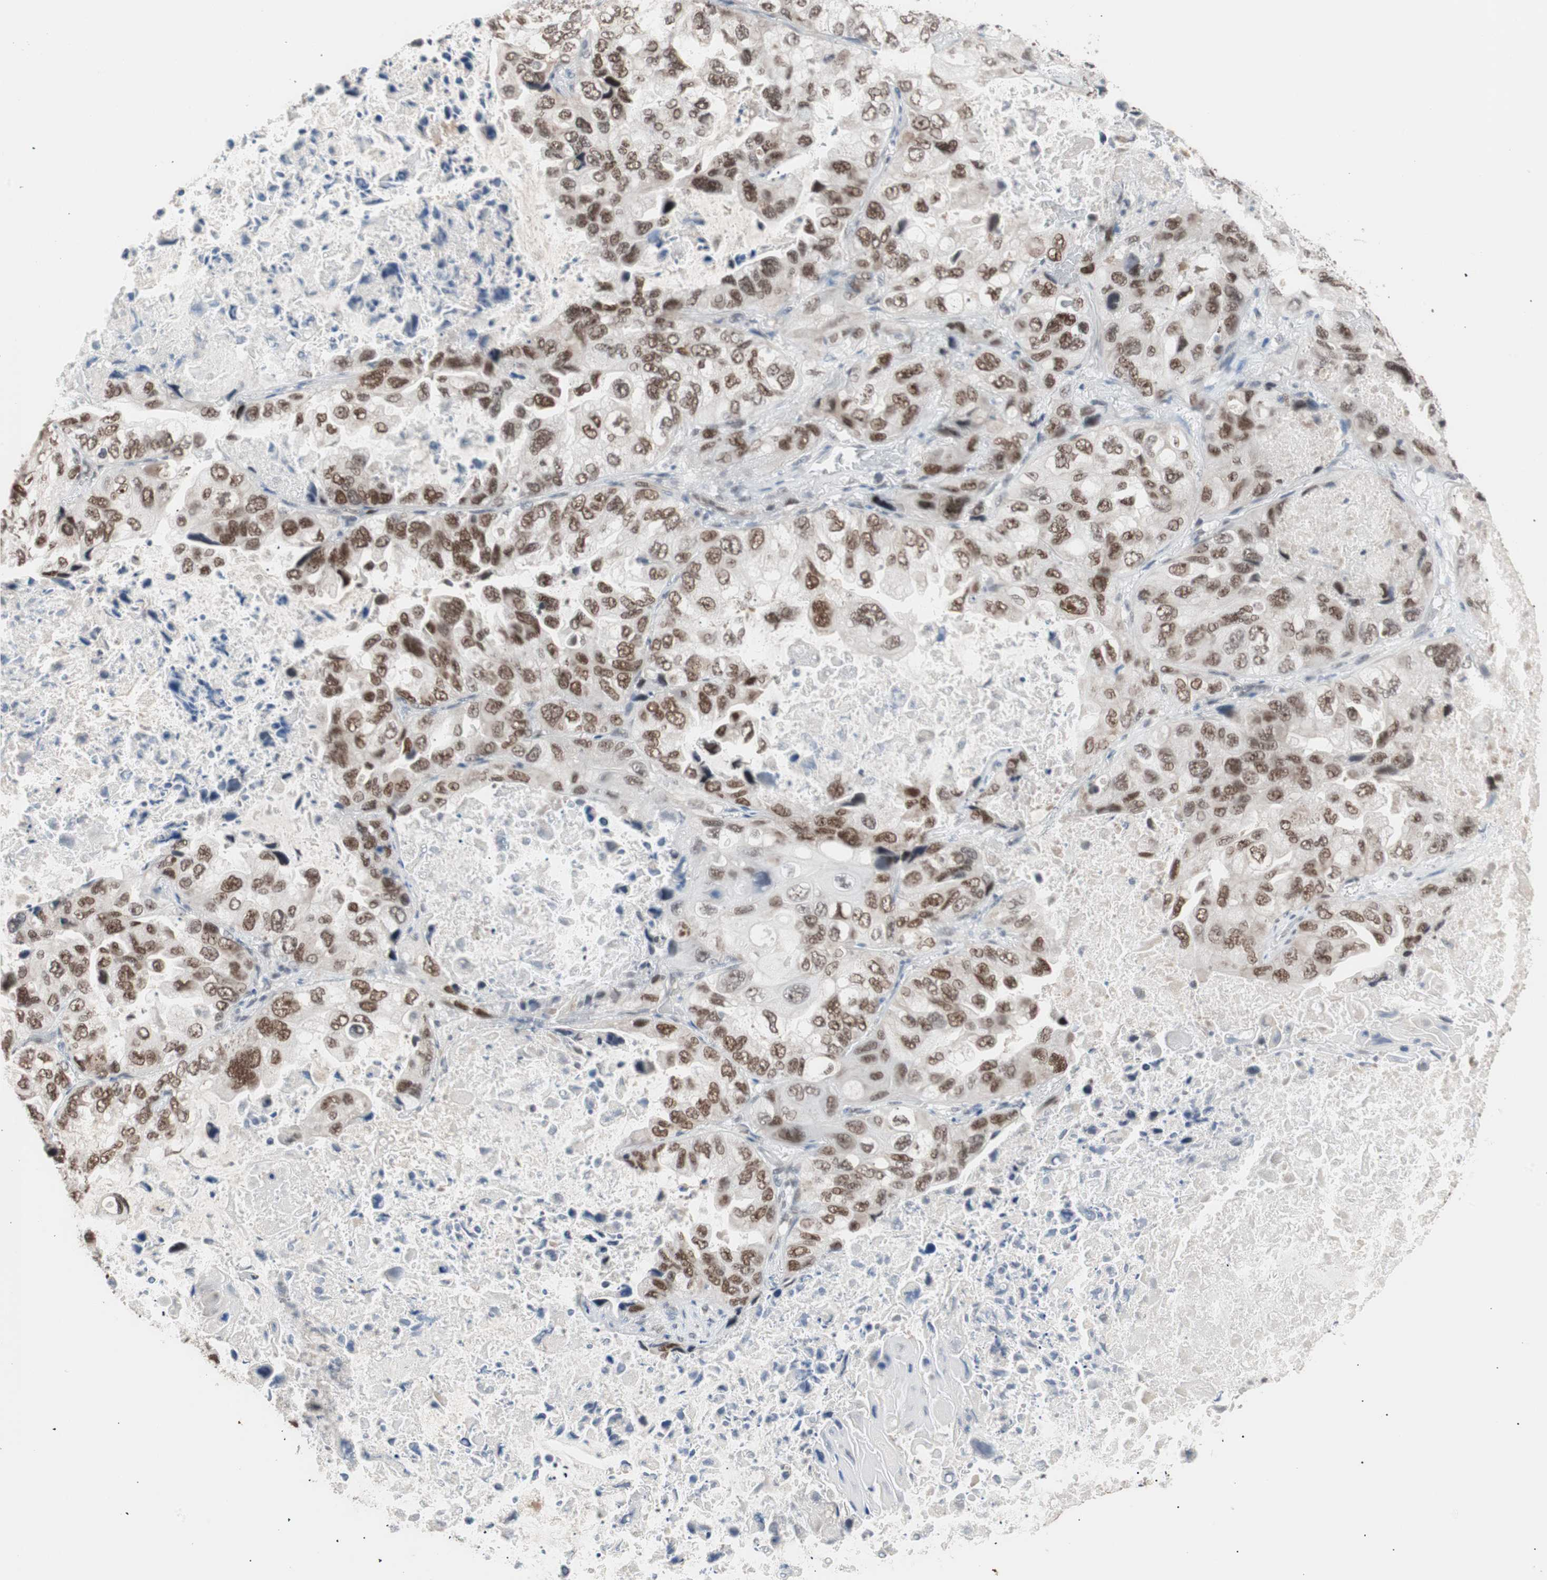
{"staining": {"intensity": "moderate", "quantity": ">75%", "location": "nuclear"}, "tissue": "lung cancer", "cell_type": "Tumor cells", "image_type": "cancer", "snomed": [{"axis": "morphology", "description": "Squamous cell carcinoma, NOS"}, {"axis": "topography", "description": "Lung"}], "caption": "DAB (3,3'-diaminobenzidine) immunohistochemical staining of human squamous cell carcinoma (lung) shows moderate nuclear protein positivity in about >75% of tumor cells. The staining was performed using DAB, with brown indicating positive protein expression. Nuclei are stained blue with hematoxylin.", "gene": "LIG3", "patient": {"sex": "female", "age": 73}}